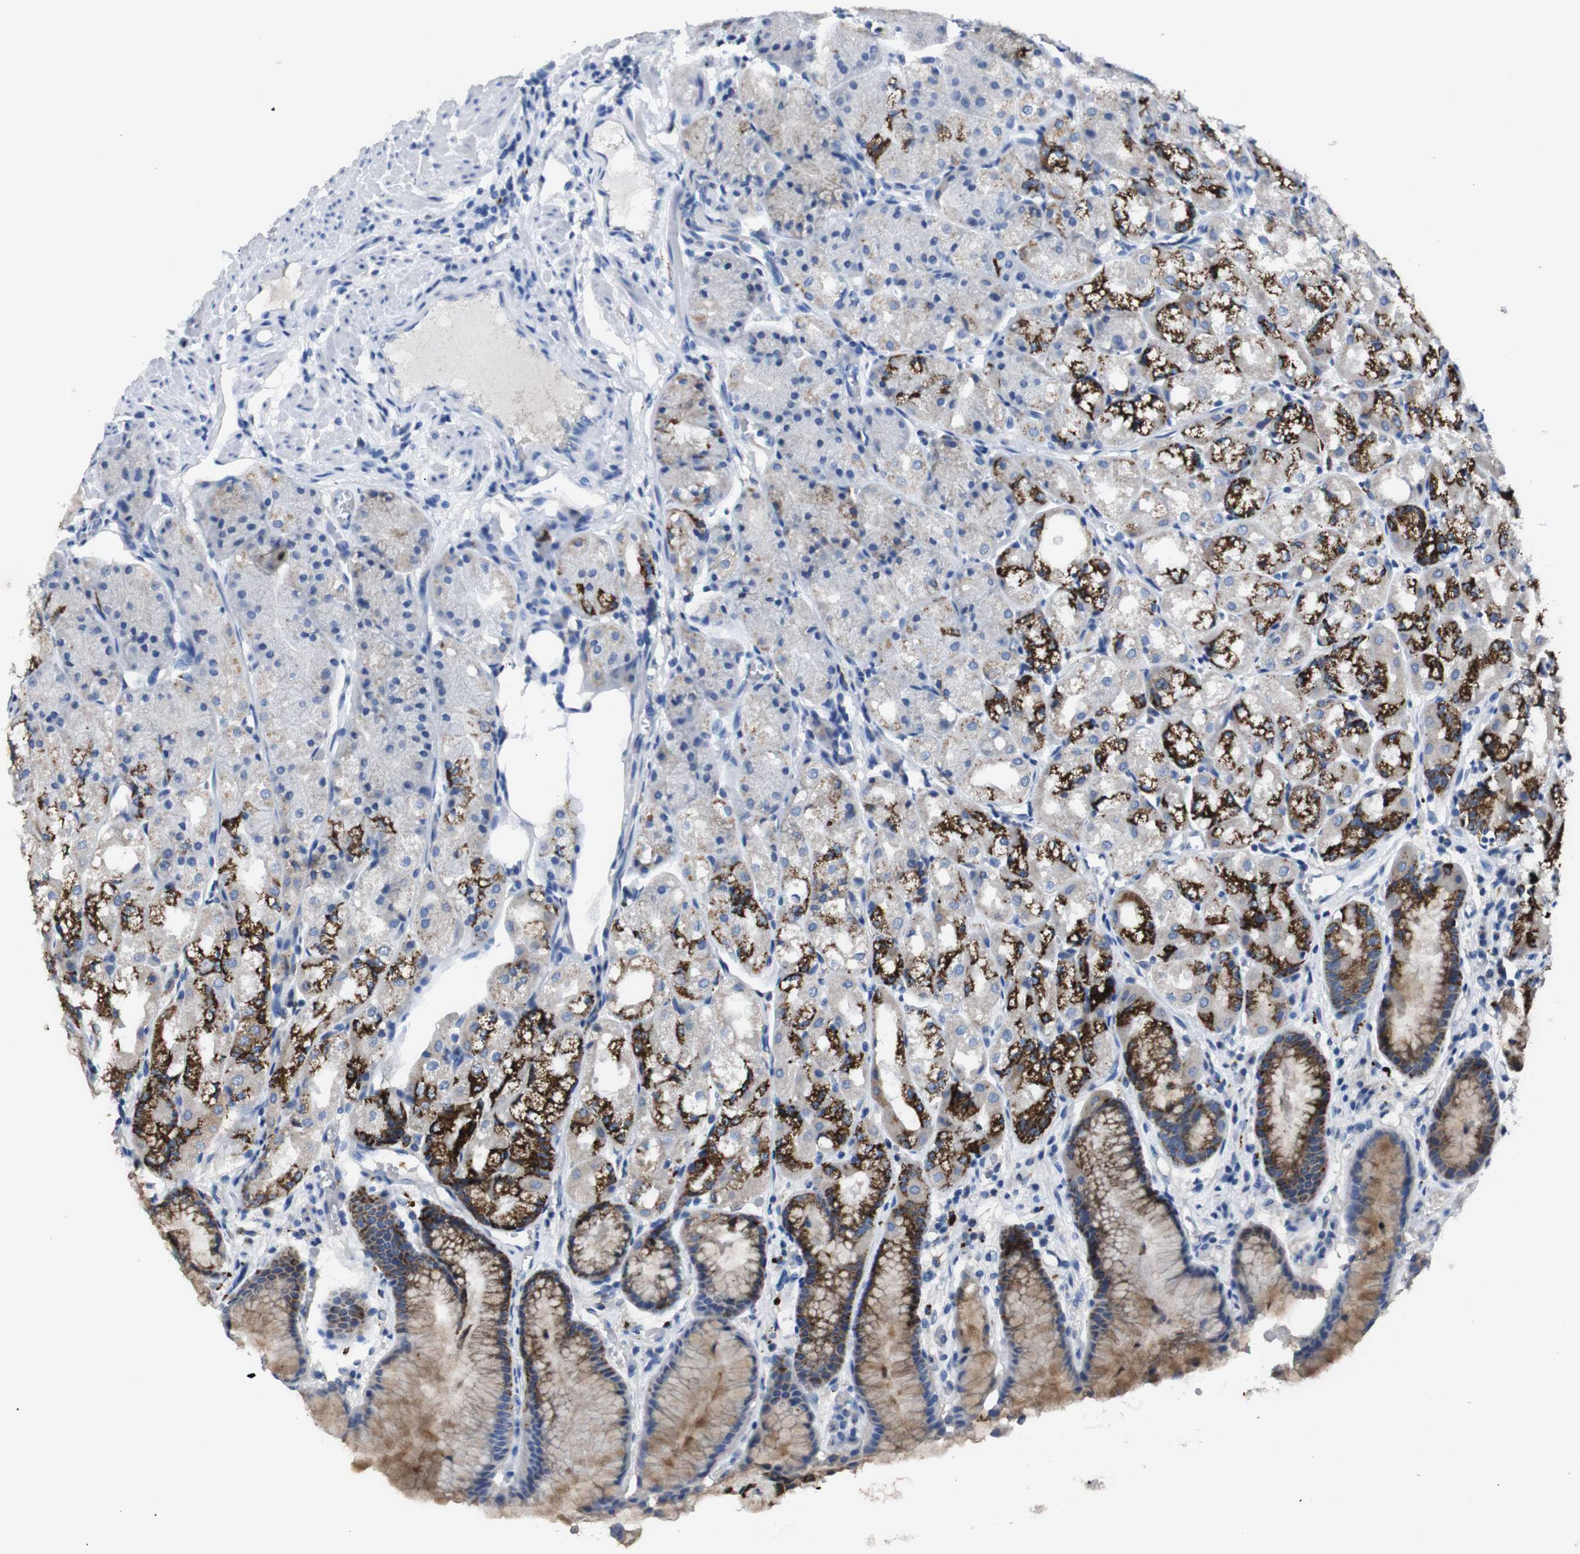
{"staining": {"intensity": "strong", "quantity": "25%-75%", "location": "cytoplasmic/membranous"}, "tissue": "stomach", "cell_type": "Glandular cells", "image_type": "normal", "snomed": [{"axis": "morphology", "description": "Normal tissue, NOS"}, {"axis": "topography", "description": "Stomach, upper"}], "caption": "DAB (3,3'-diaminobenzidine) immunohistochemical staining of unremarkable human stomach reveals strong cytoplasmic/membranous protein expression in approximately 25%-75% of glandular cells.", "gene": "GJB2", "patient": {"sex": "male", "age": 72}}